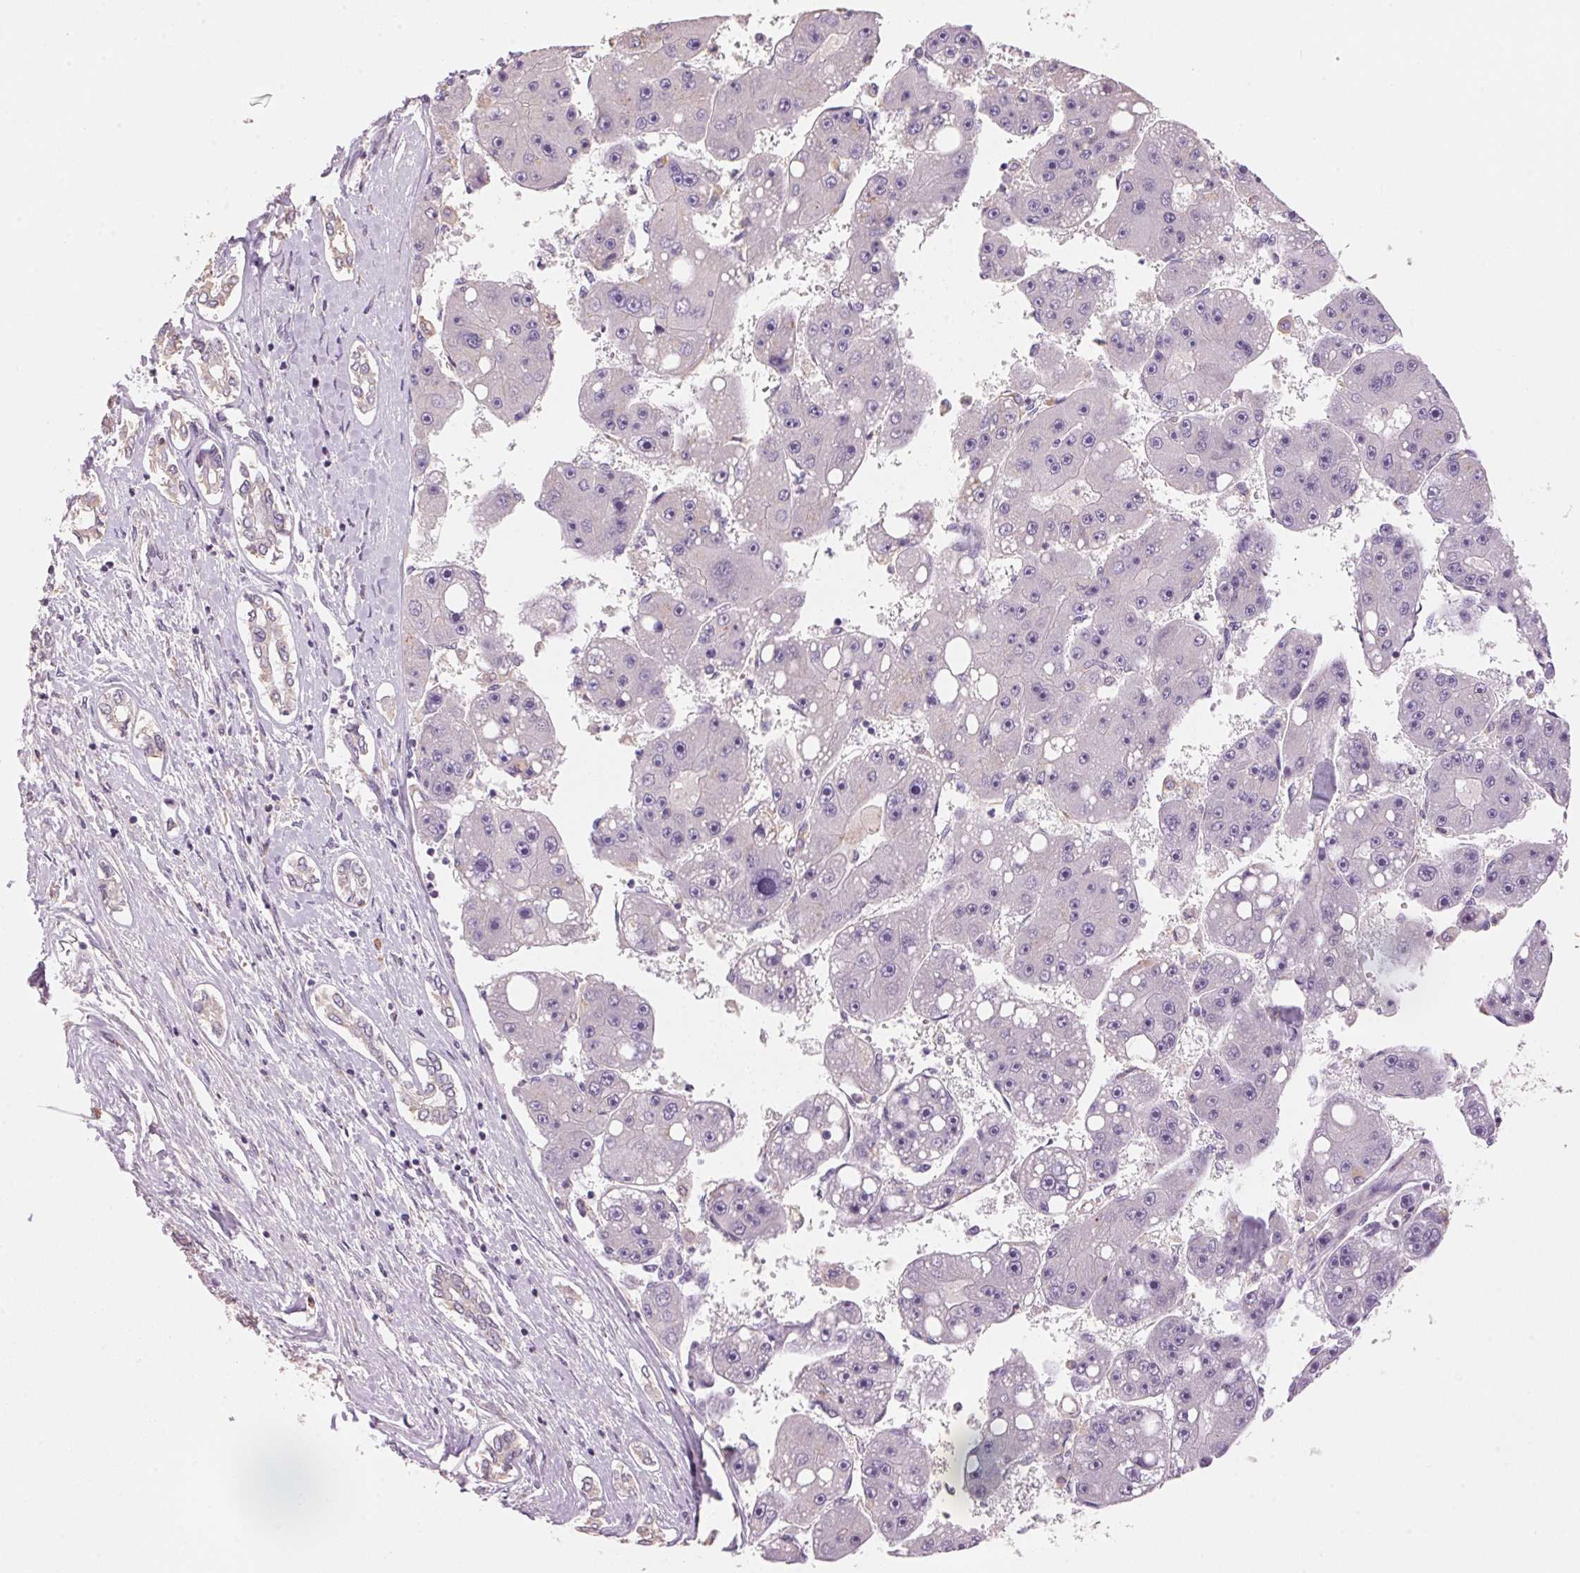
{"staining": {"intensity": "negative", "quantity": "none", "location": "none"}, "tissue": "liver cancer", "cell_type": "Tumor cells", "image_type": "cancer", "snomed": [{"axis": "morphology", "description": "Carcinoma, Hepatocellular, NOS"}, {"axis": "topography", "description": "Liver"}], "caption": "DAB (3,3'-diaminobenzidine) immunohistochemical staining of liver cancer displays no significant expression in tumor cells.", "gene": "LYZL6", "patient": {"sex": "female", "age": 61}}